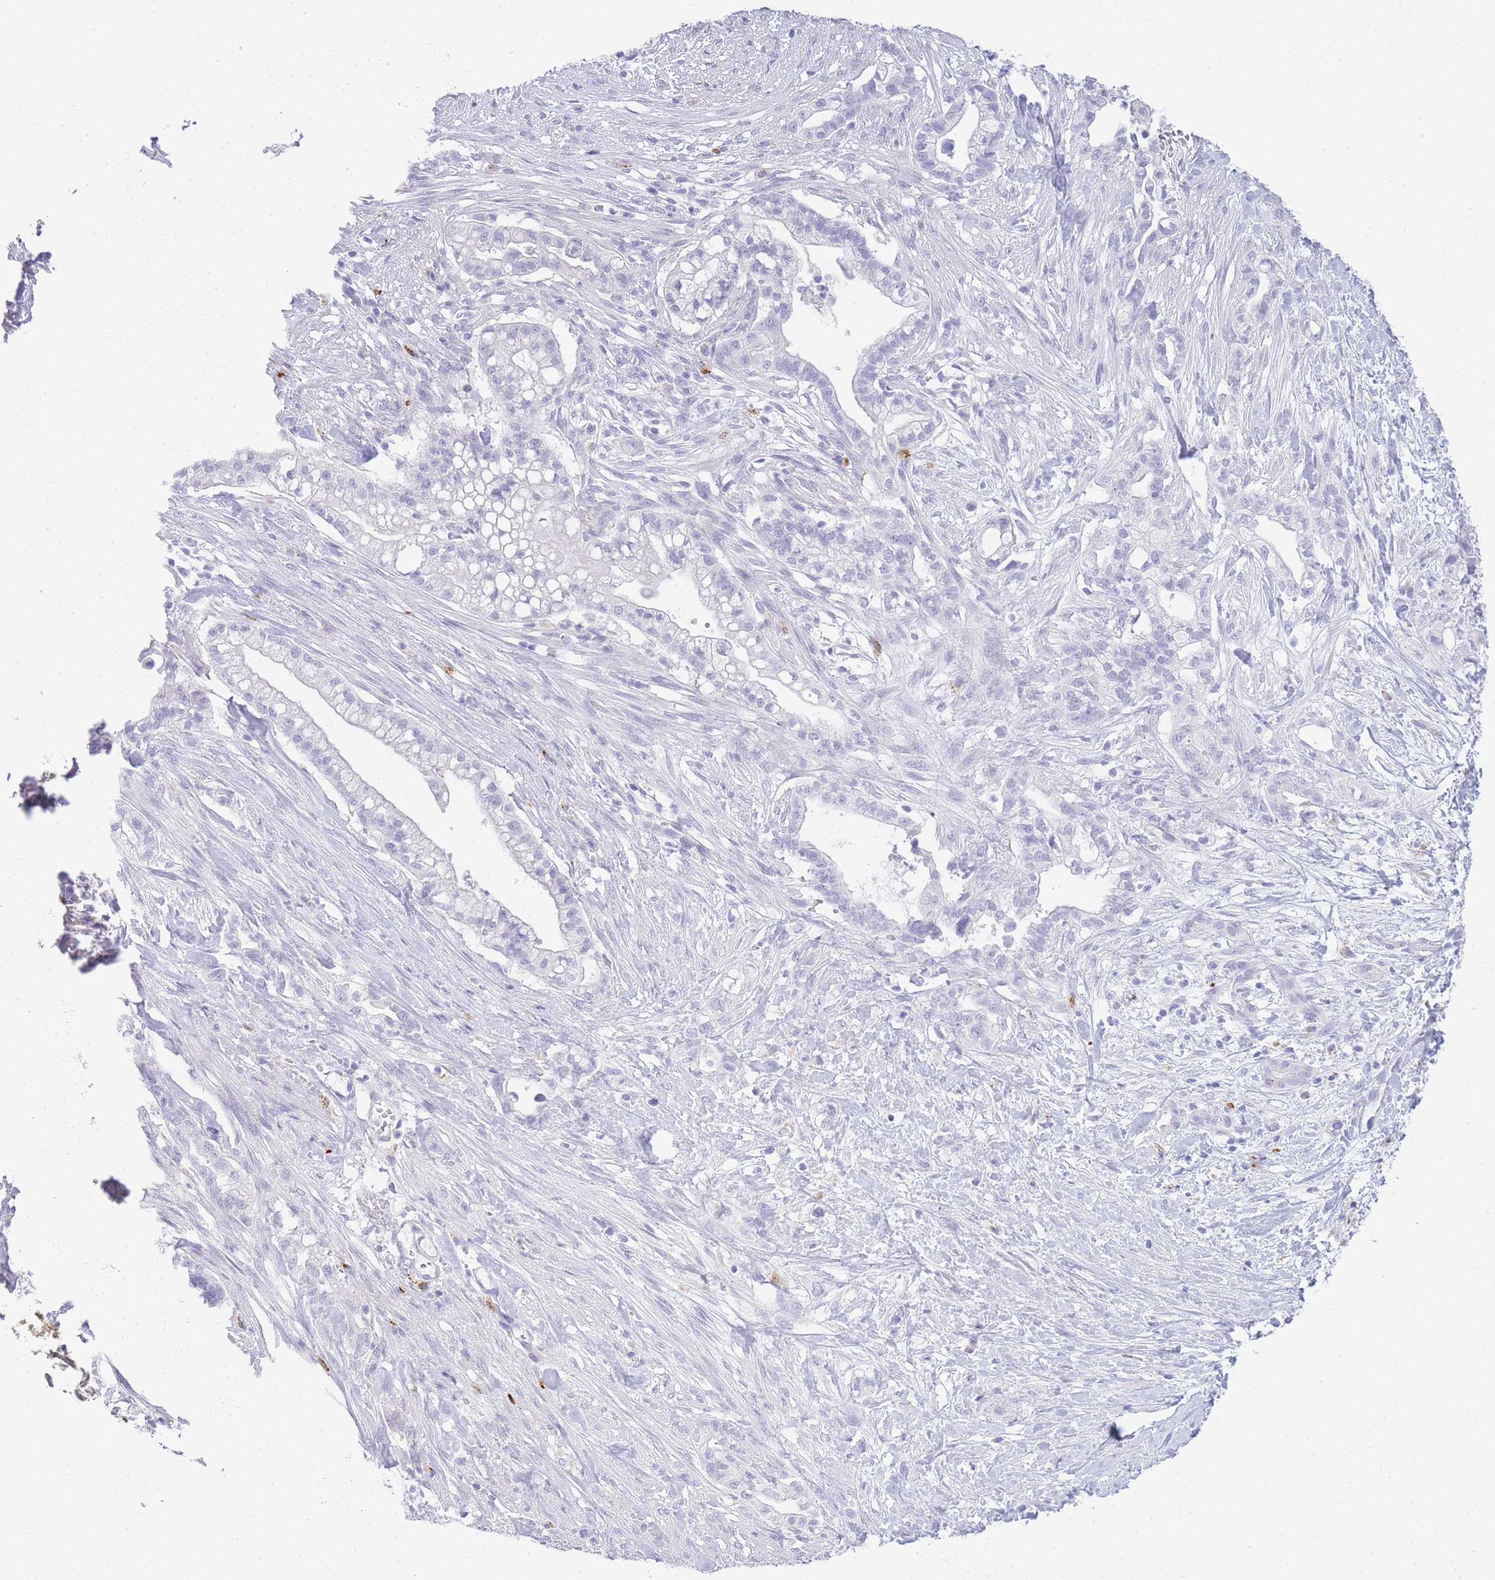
{"staining": {"intensity": "negative", "quantity": "none", "location": "none"}, "tissue": "pancreatic cancer", "cell_type": "Tumor cells", "image_type": "cancer", "snomed": [{"axis": "morphology", "description": "Adenocarcinoma, NOS"}, {"axis": "topography", "description": "Pancreas"}], "caption": "IHC of human adenocarcinoma (pancreatic) demonstrates no positivity in tumor cells. (IHC, brightfield microscopy, high magnification).", "gene": "RHO", "patient": {"sex": "male", "age": 44}}